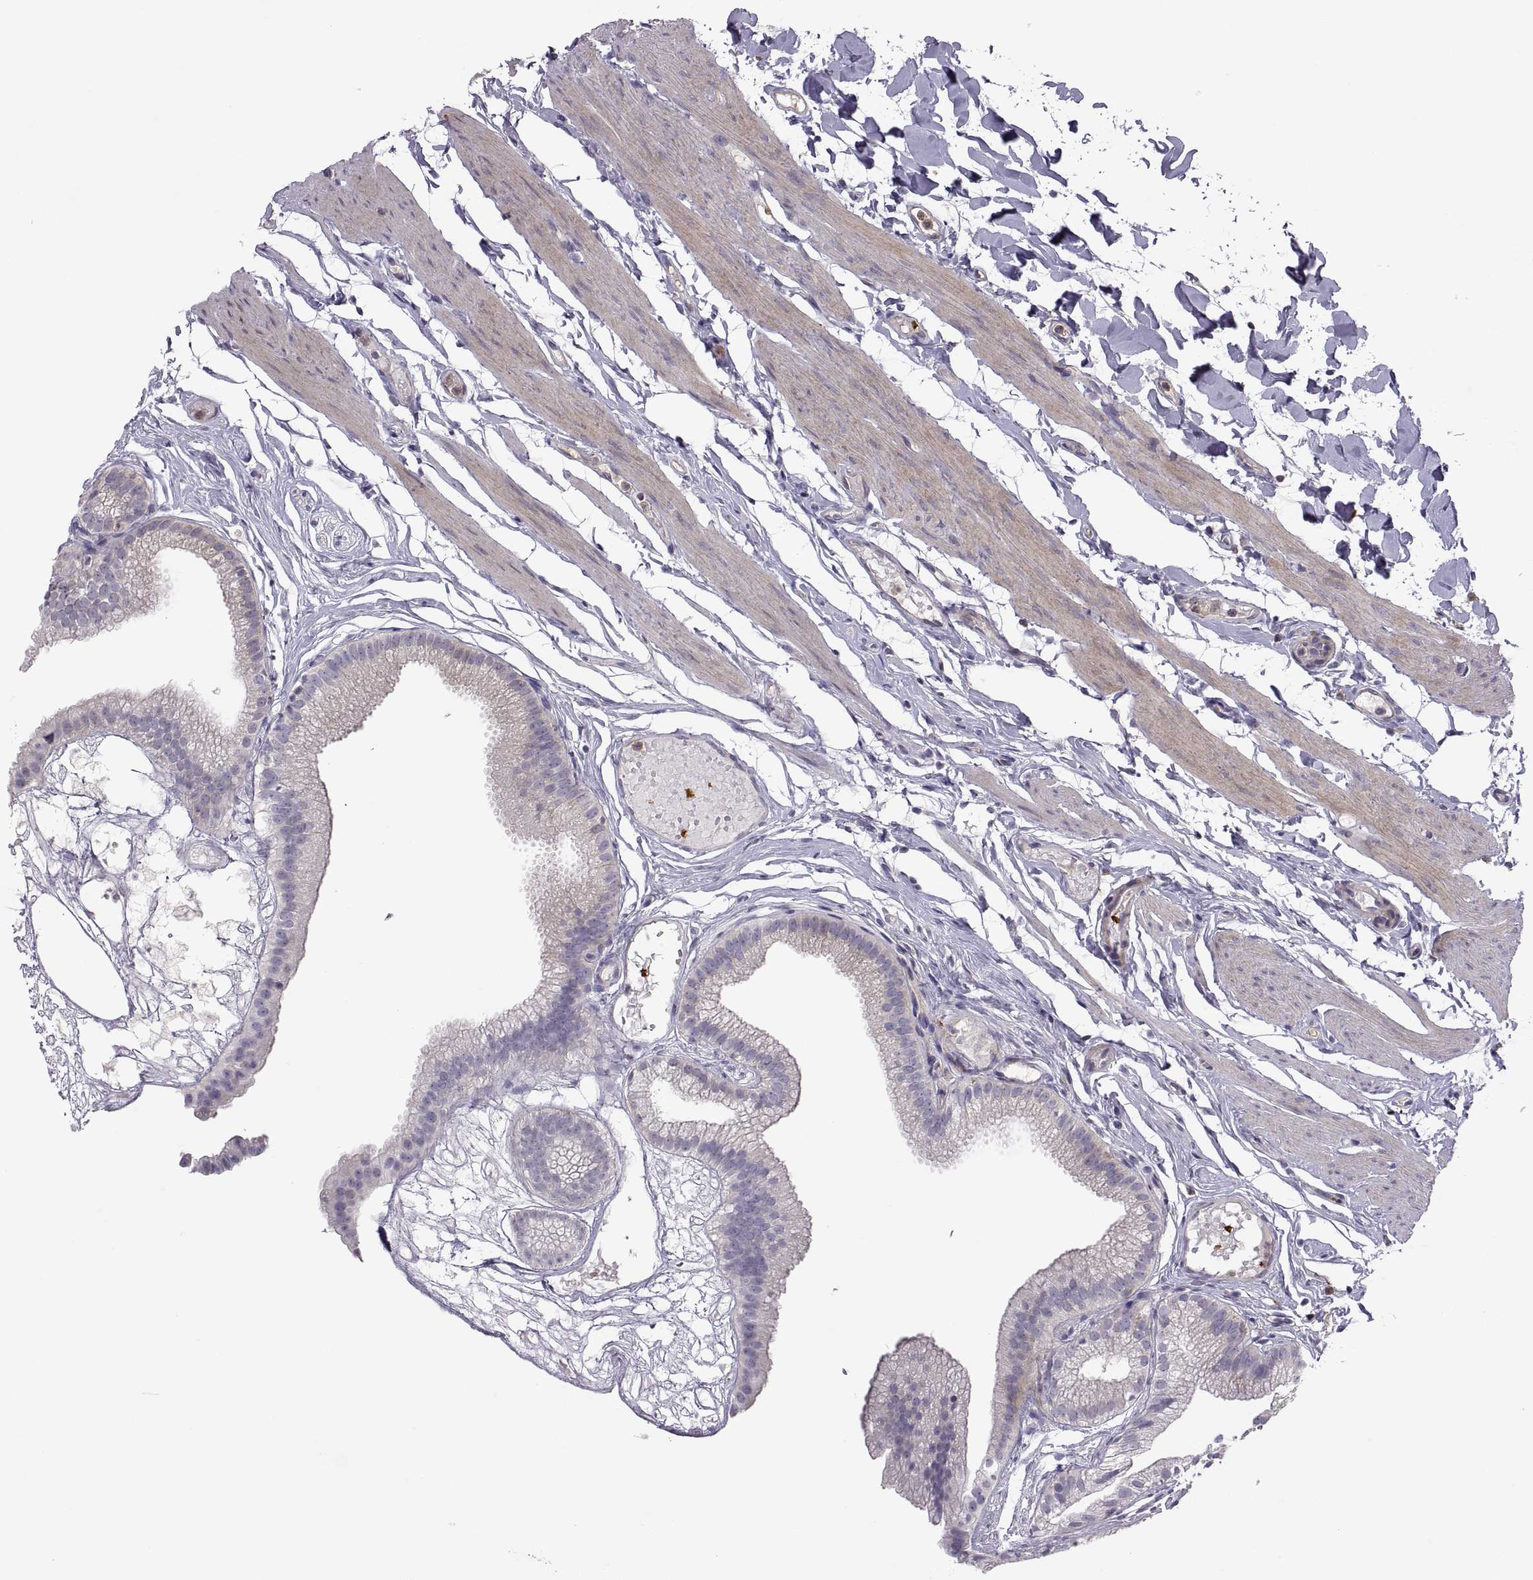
{"staining": {"intensity": "moderate", "quantity": "<25%", "location": "cytoplasmic/membranous"}, "tissue": "gallbladder", "cell_type": "Glandular cells", "image_type": "normal", "snomed": [{"axis": "morphology", "description": "Normal tissue, NOS"}, {"axis": "topography", "description": "Gallbladder"}], "caption": "A brown stain labels moderate cytoplasmic/membranous staining of a protein in glandular cells of benign human gallbladder. Ihc stains the protein in brown and the nuclei are stained blue.", "gene": "SPATA32", "patient": {"sex": "female", "age": 45}}